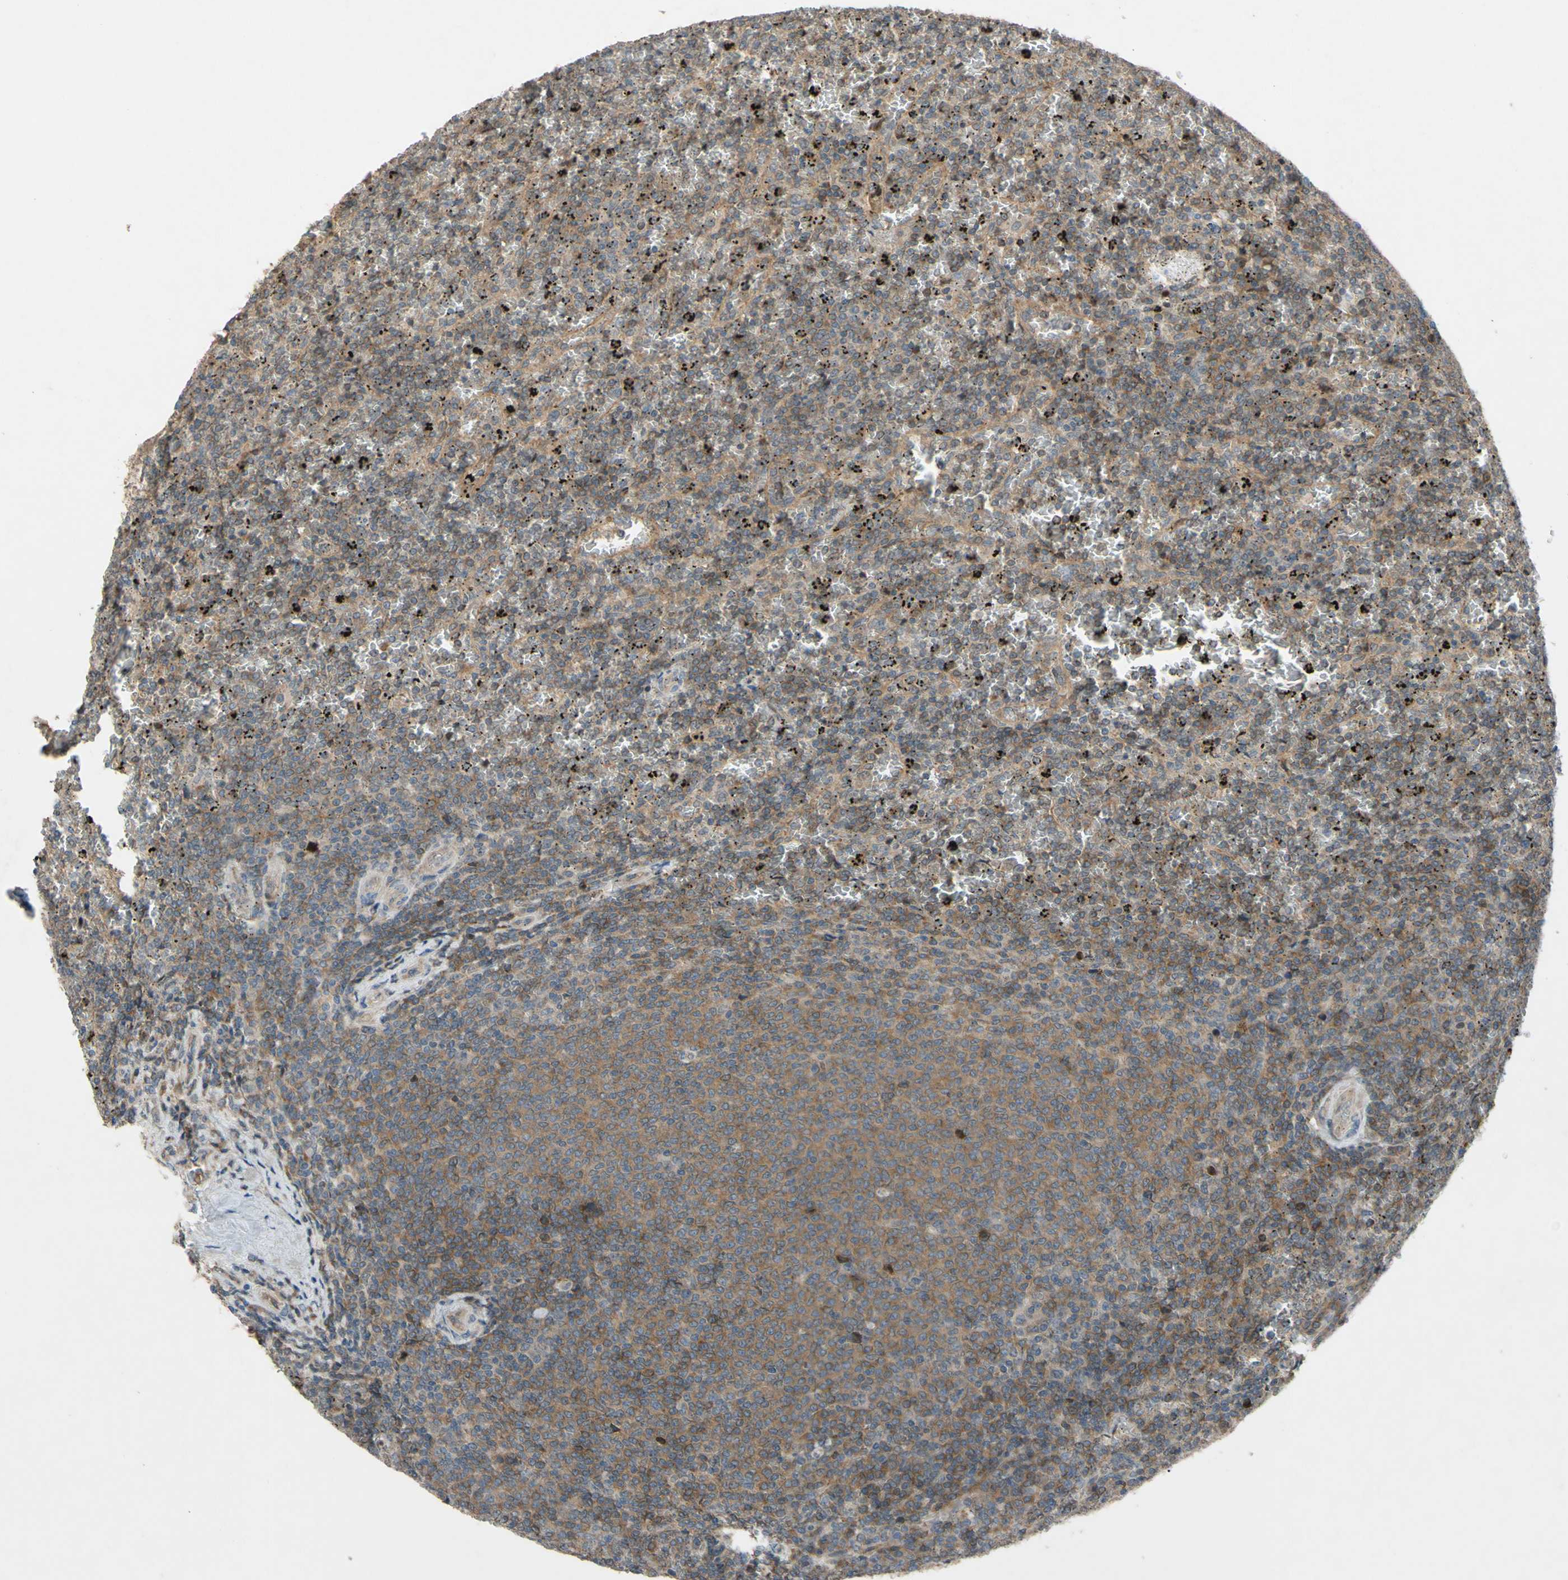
{"staining": {"intensity": "moderate", "quantity": ">75%", "location": "cytoplasmic/membranous"}, "tissue": "lymphoma", "cell_type": "Tumor cells", "image_type": "cancer", "snomed": [{"axis": "morphology", "description": "Malignant lymphoma, non-Hodgkin's type, Low grade"}, {"axis": "topography", "description": "Spleen"}], "caption": "The micrograph displays immunohistochemical staining of malignant lymphoma, non-Hodgkin's type (low-grade). There is moderate cytoplasmic/membranous expression is identified in about >75% of tumor cells.", "gene": "SHROOM4", "patient": {"sex": "female", "age": 77}}